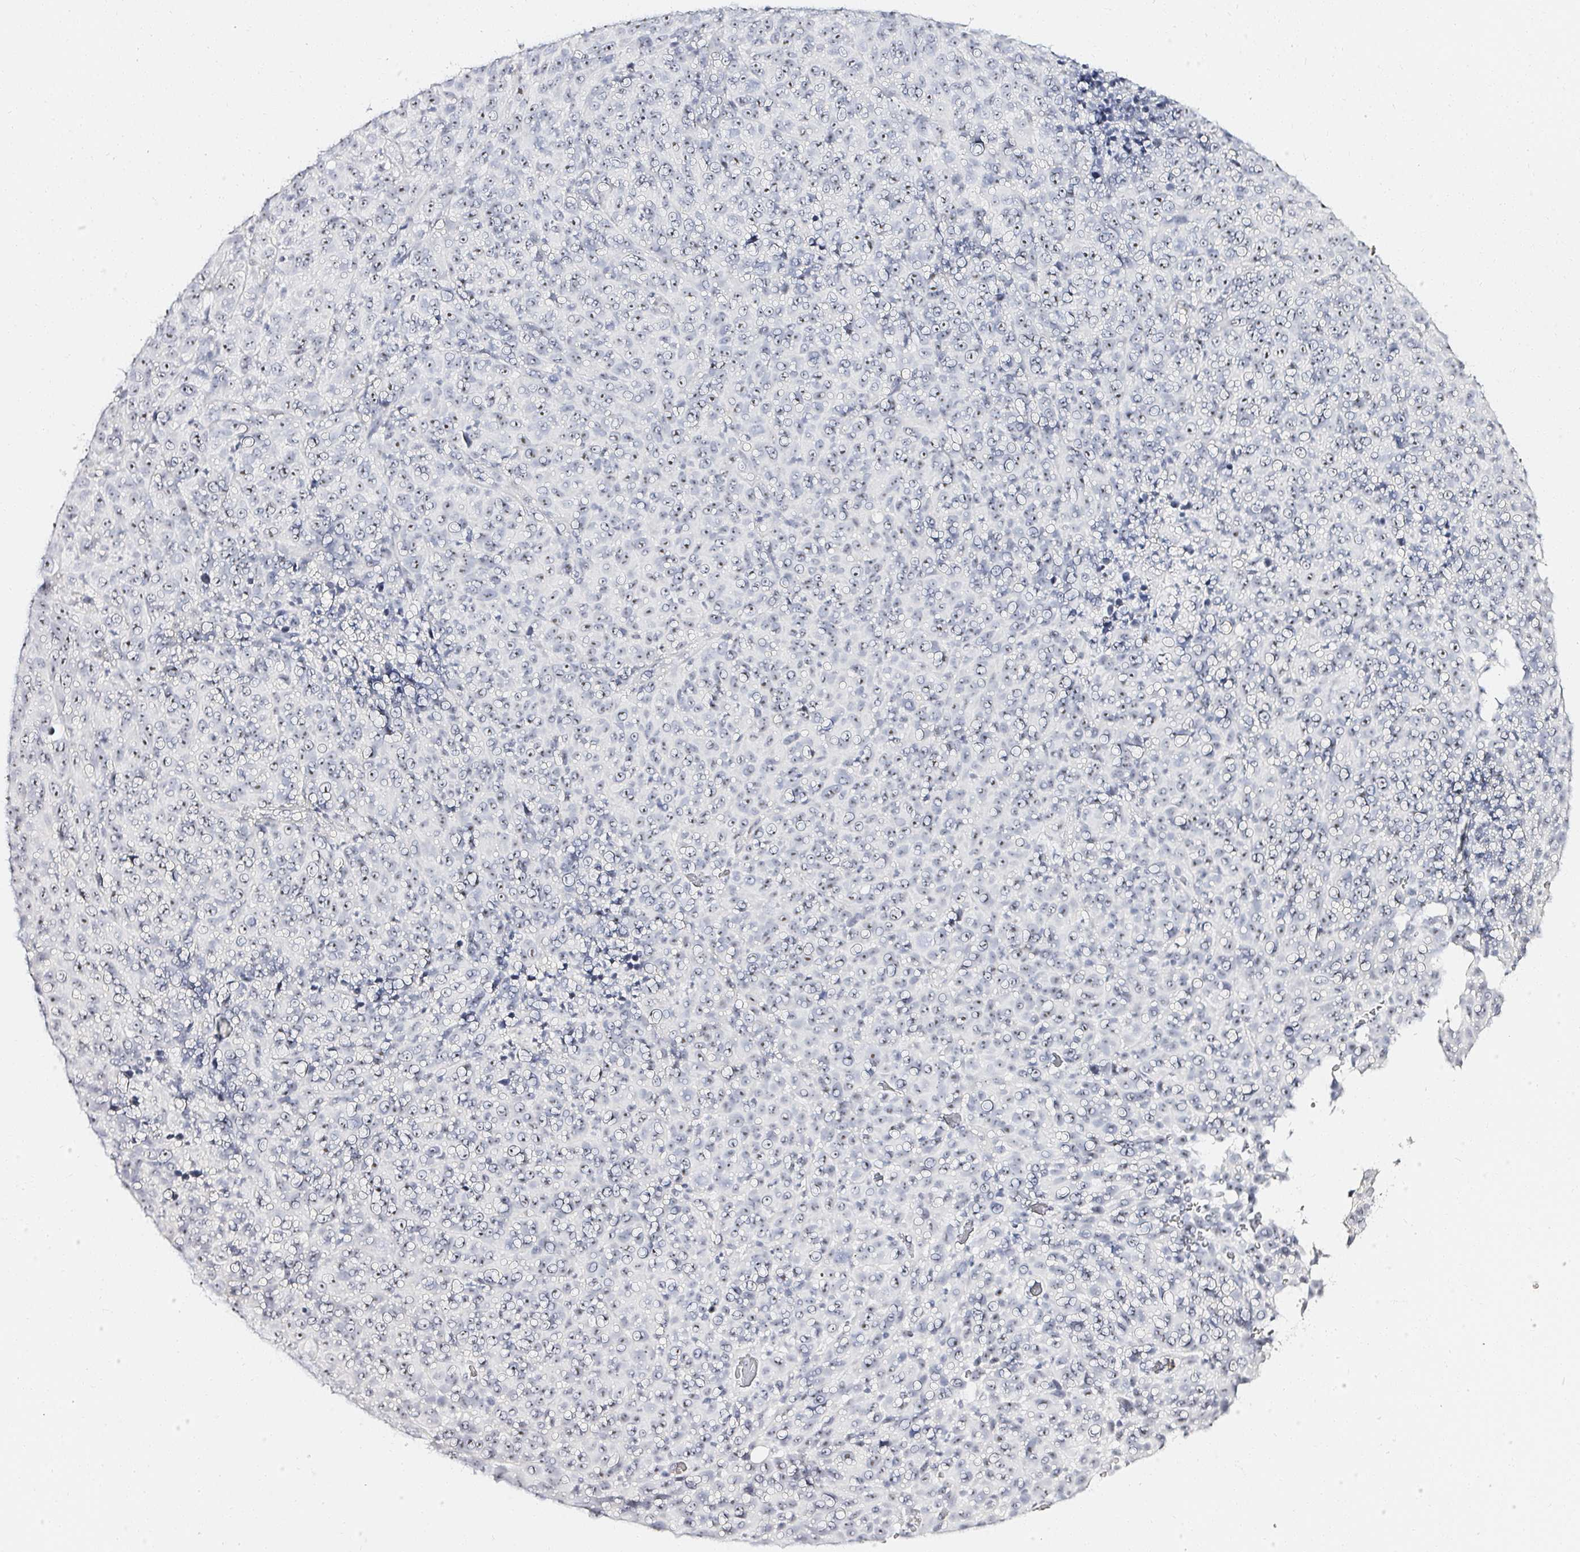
{"staining": {"intensity": "weak", "quantity": "25%-75%", "location": "nuclear"}, "tissue": "melanoma", "cell_type": "Tumor cells", "image_type": "cancer", "snomed": [{"axis": "morphology", "description": "Malignant melanoma, NOS"}, {"axis": "topography", "description": "Skin"}], "caption": "Tumor cells reveal low levels of weak nuclear positivity in about 25%-75% of cells in melanoma.", "gene": "ACAN", "patient": {"sex": "male", "age": 85}}